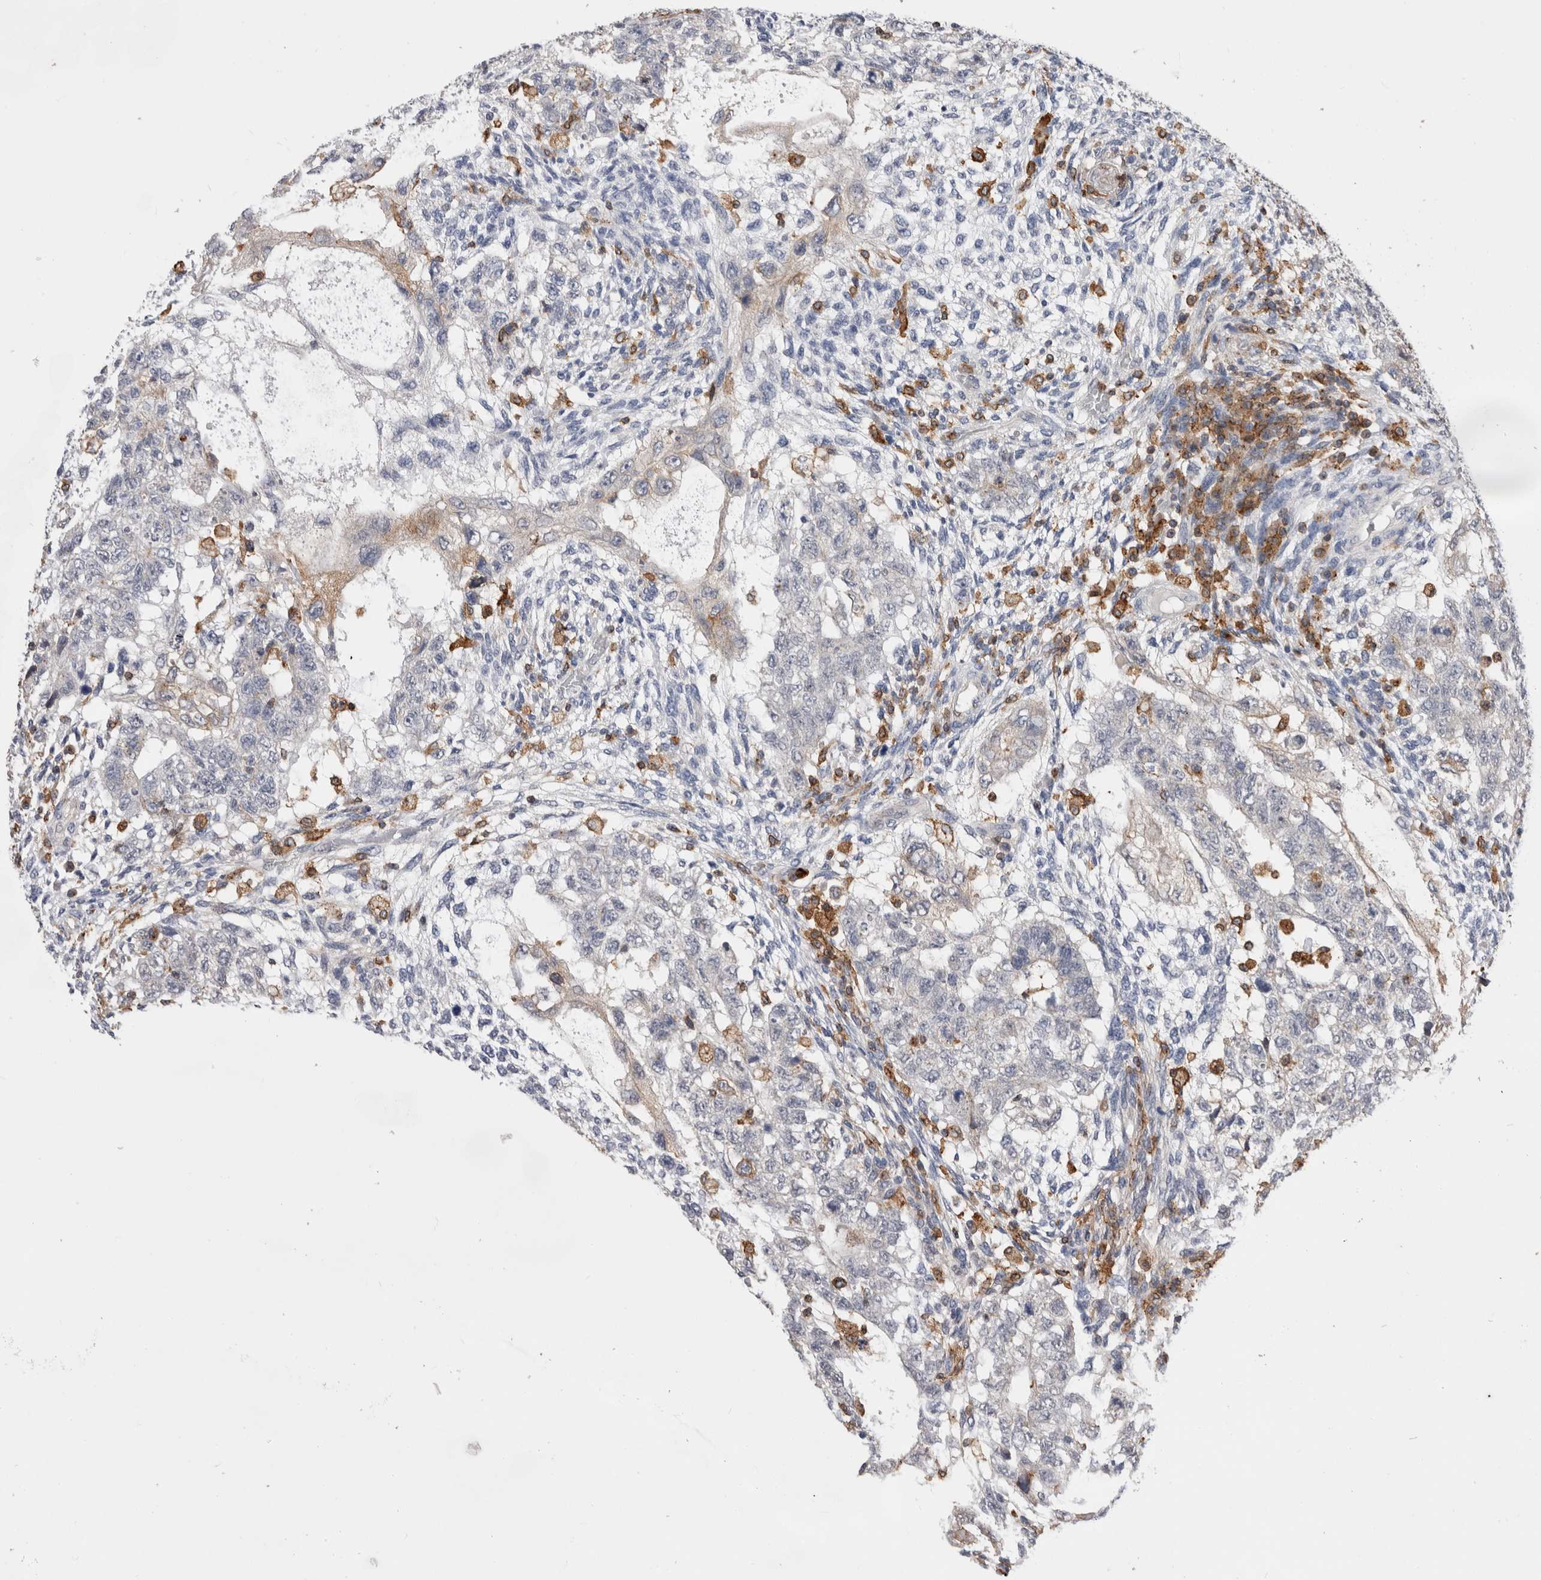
{"staining": {"intensity": "negative", "quantity": "none", "location": "none"}, "tissue": "testis cancer", "cell_type": "Tumor cells", "image_type": "cancer", "snomed": [{"axis": "morphology", "description": "Normal tissue, NOS"}, {"axis": "morphology", "description": "Carcinoma, Embryonal, NOS"}, {"axis": "topography", "description": "Testis"}], "caption": "Protein analysis of testis cancer reveals no significant positivity in tumor cells. Nuclei are stained in blue.", "gene": "CCDC88B", "patient": {"sex": "male", "age": 36}}